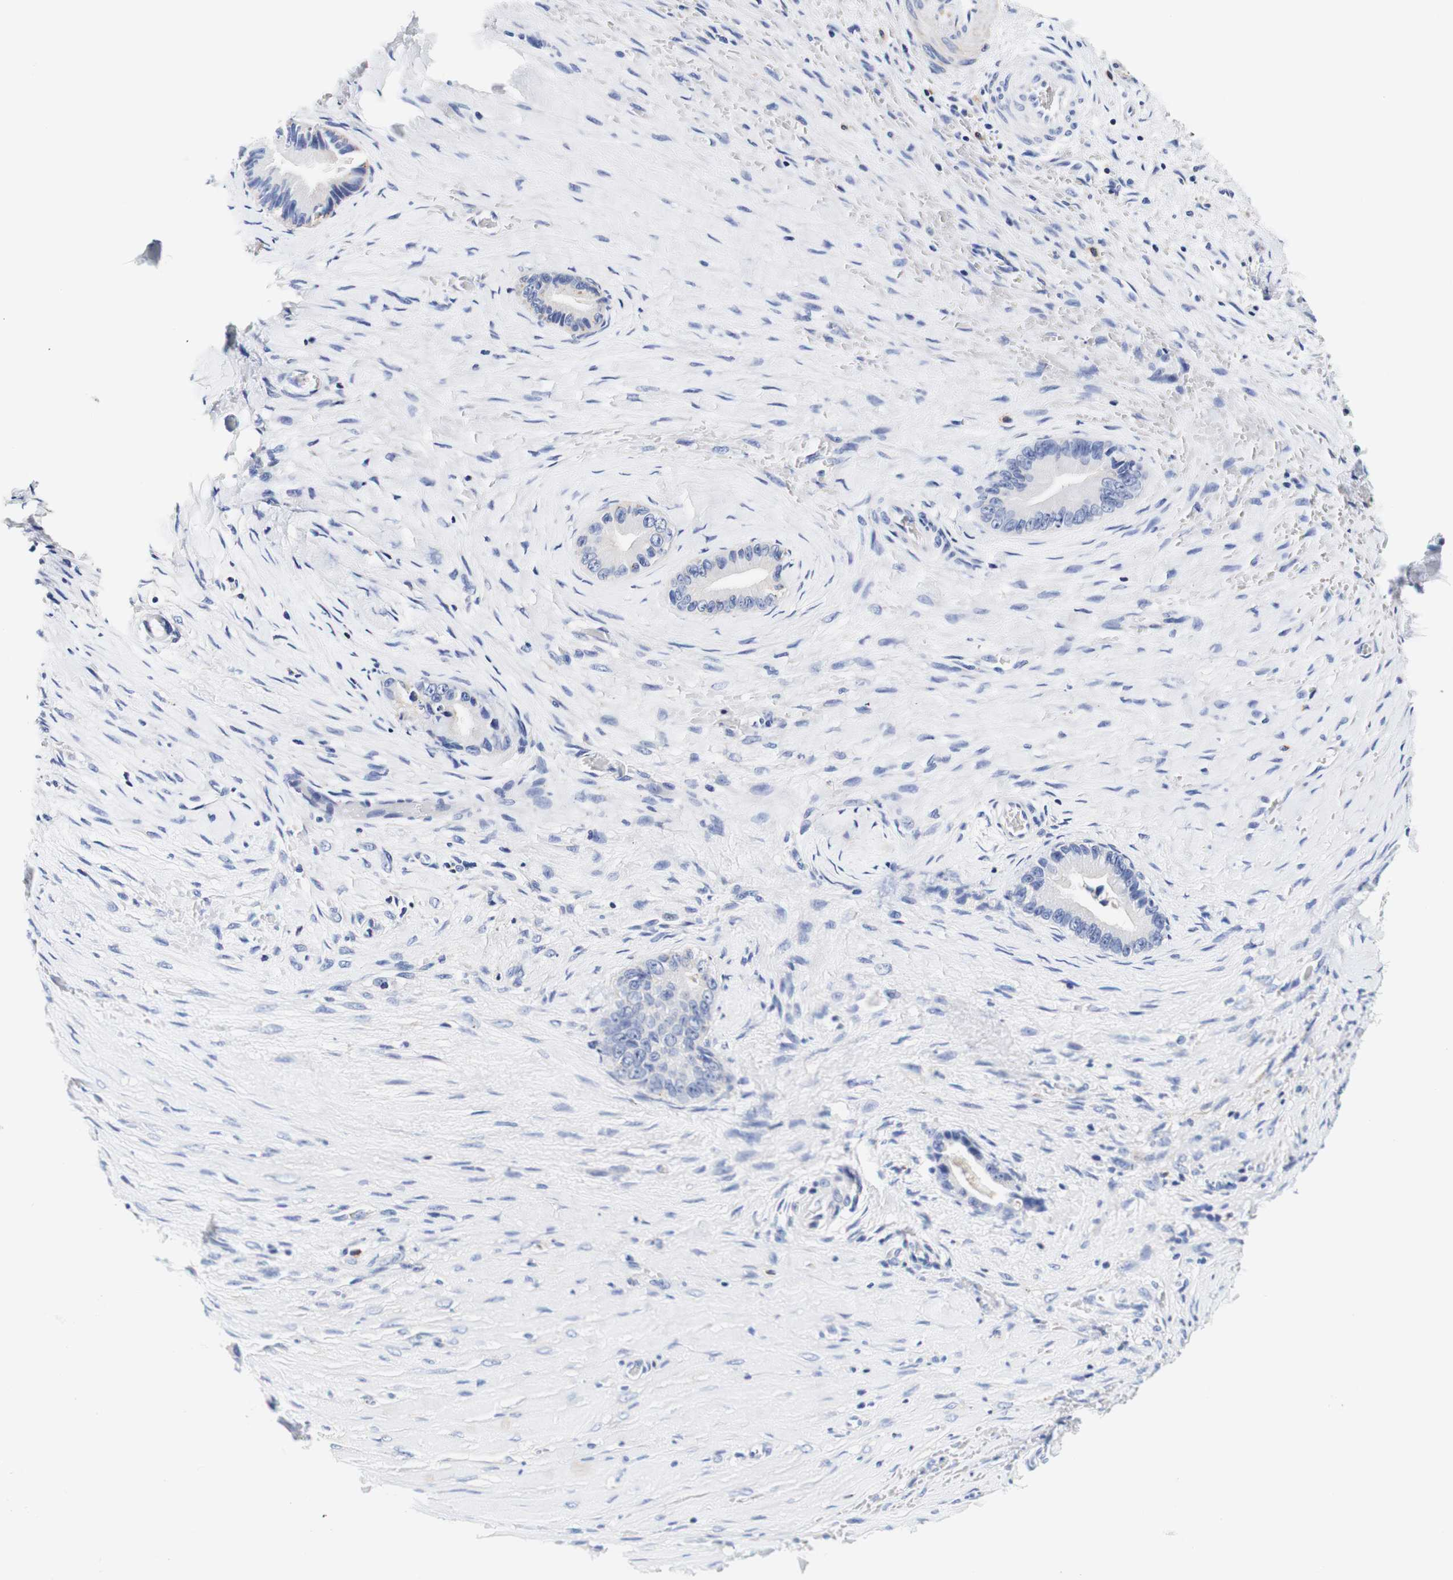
{"staining": {"intensity": "negative", "quantity": "none", "location": "none"}, "tissue": "liver cancer", "cell_type": "Tumor cells", "image_type": "cancer", "snomed": [{"axis": "morphology", "description": "Cholangiocarcinoma"}, {"axis": "topography", "description": "Liver"}], "caption": "Immunohistochemistry (IHC) histopathology image of human liver cancer (cholangiocarcinoma) stained for a protein (brown), which displays no expression in tumor cells.", "gene": "CAMK4", "patient": {"sex": "female", "age": 55}}